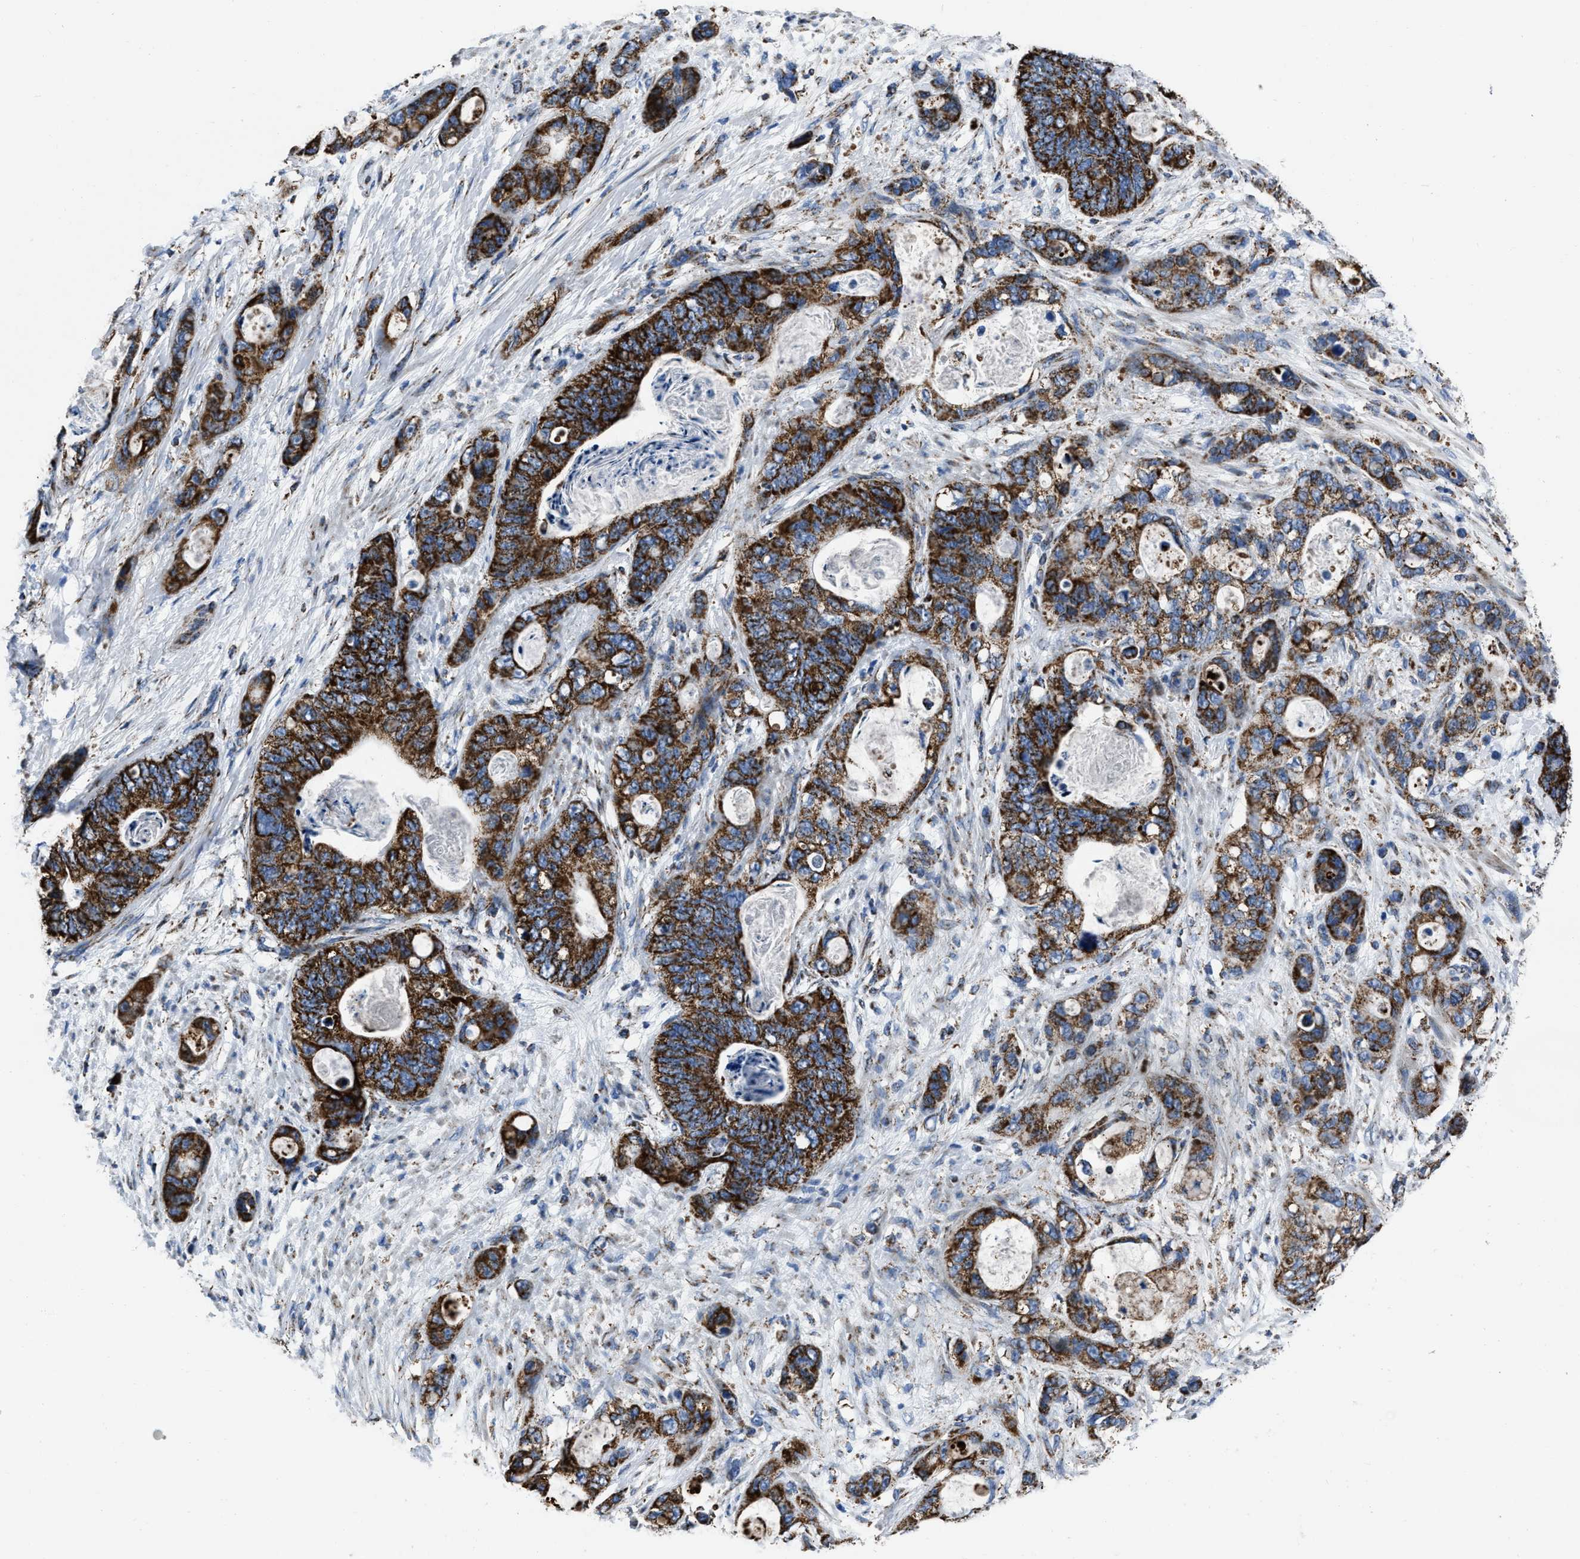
{"staining": {"intensity": "strong", "quantity": ">75%", "location": "cytoplasmic/membranous"}, "tissue": "stomach cancer", "cell_type": "Tumor cells", "image_type": "cancer", "snomed": [{"axis": "morphology", "description": "Normal tissue, NOS"}, {"axis": "morphology", "description": "Adenocarcinoma, NOS"}, {"axis": "topography", "description": "Stomach"}], "caption": "Protein staining of stomach adenocarcinoma tissue exhibits strong cytoplasmic/membranous positivity in about >75% of tumor cells.", "gene": "NSD3", "patient": {"sex": "female", "age": 89}}